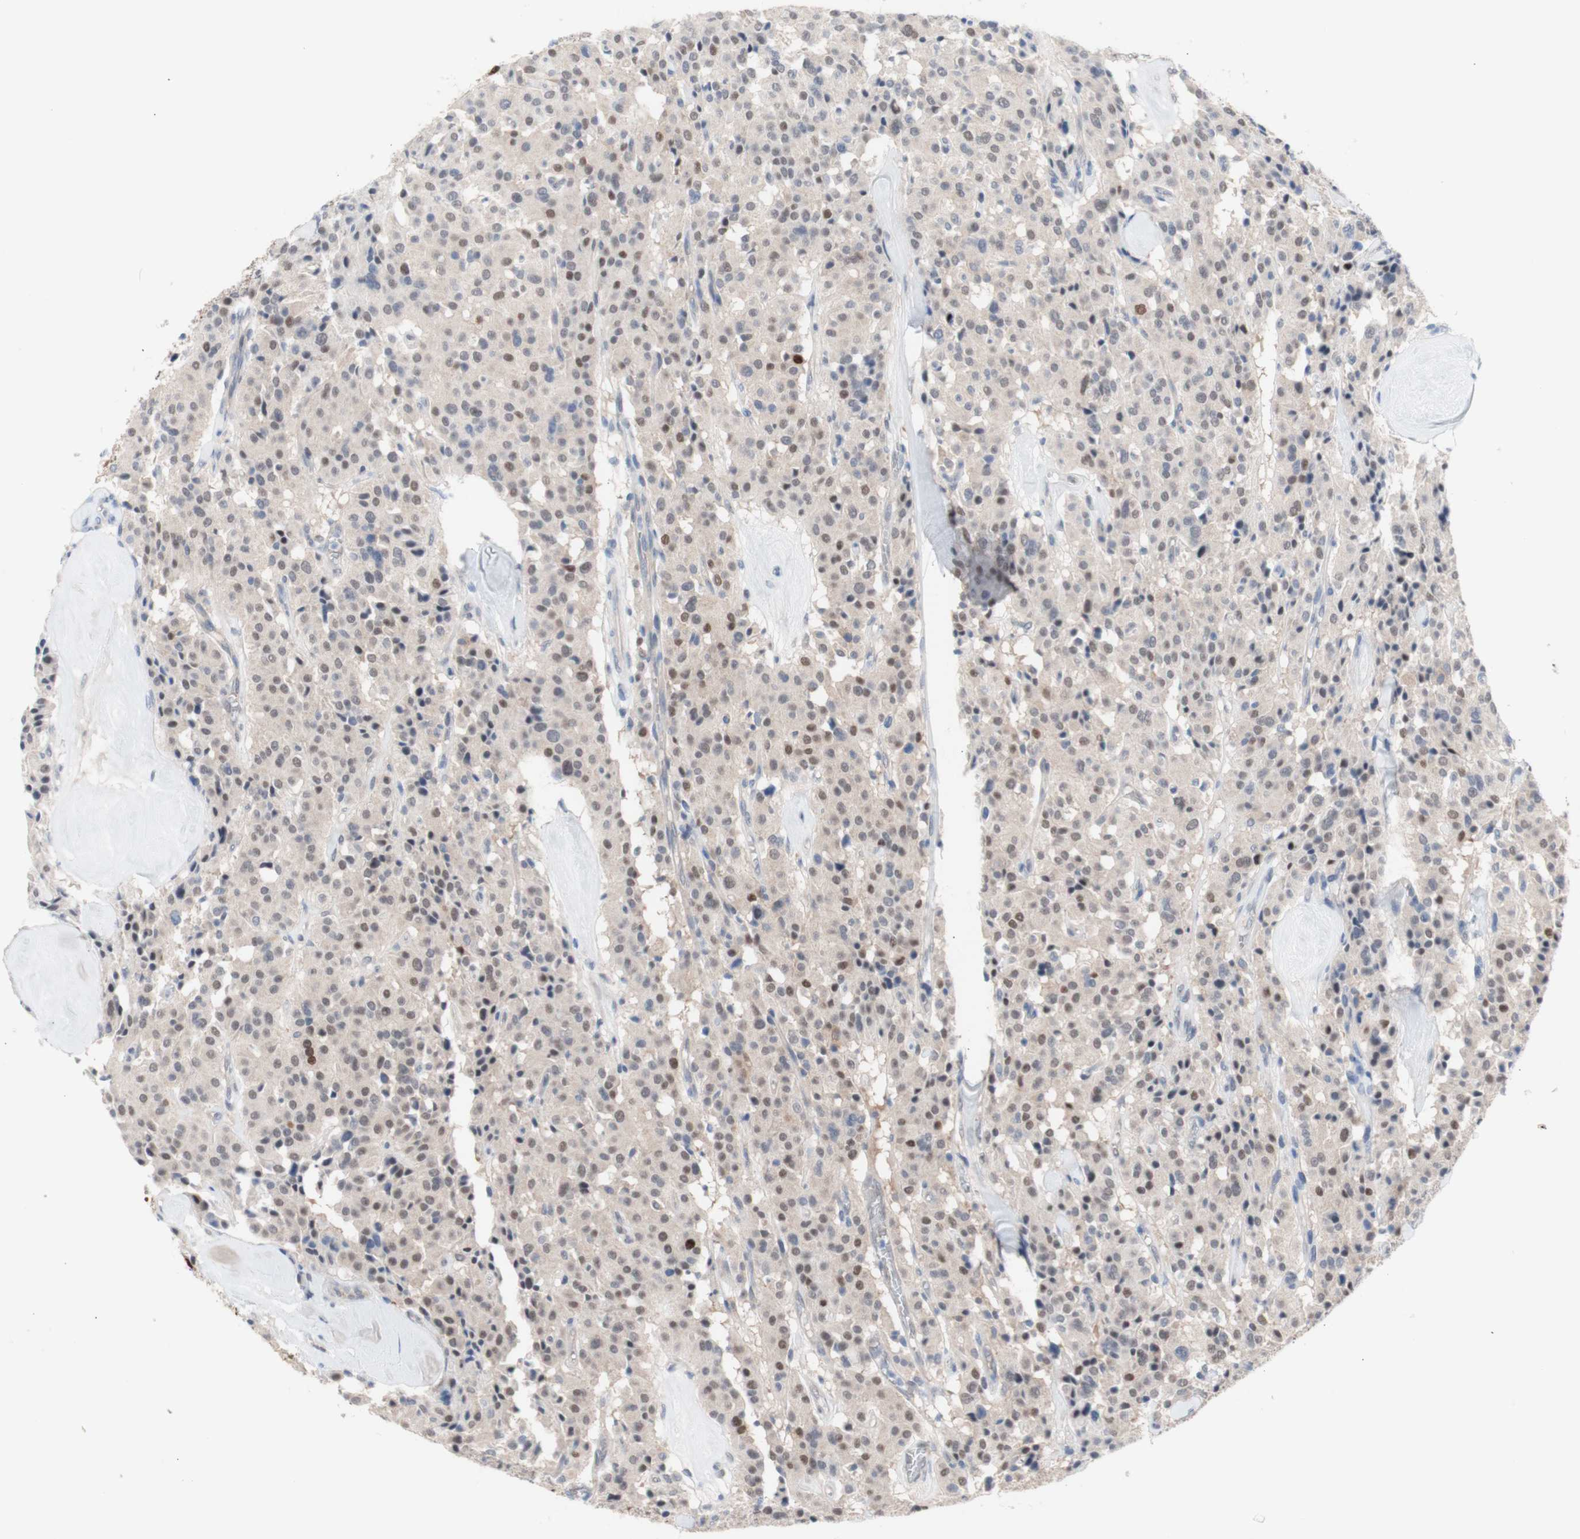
{"staining": {"intensity": "weak", "quantity": ">75%", "location": "cytoplasmic/membranous,nuclear"}, "tissue": "carcinoid", "cell_type": "Tumor cells", "image_type": "cancer", "snomed": [{"axis": "morphology", "description": "Carcinoid, malignant, NOS"}, {"axis": "topography", "description": "Lung"}], "caption": "This photomicrograph reveals IHC staining of human carcinoid (malignant), with low weak cytoplasmic/membranous and nuclear positivity in about >75% of tumor cells.", "gene": "PRMT5", "patient": {"sex": "male", "age": 30}}